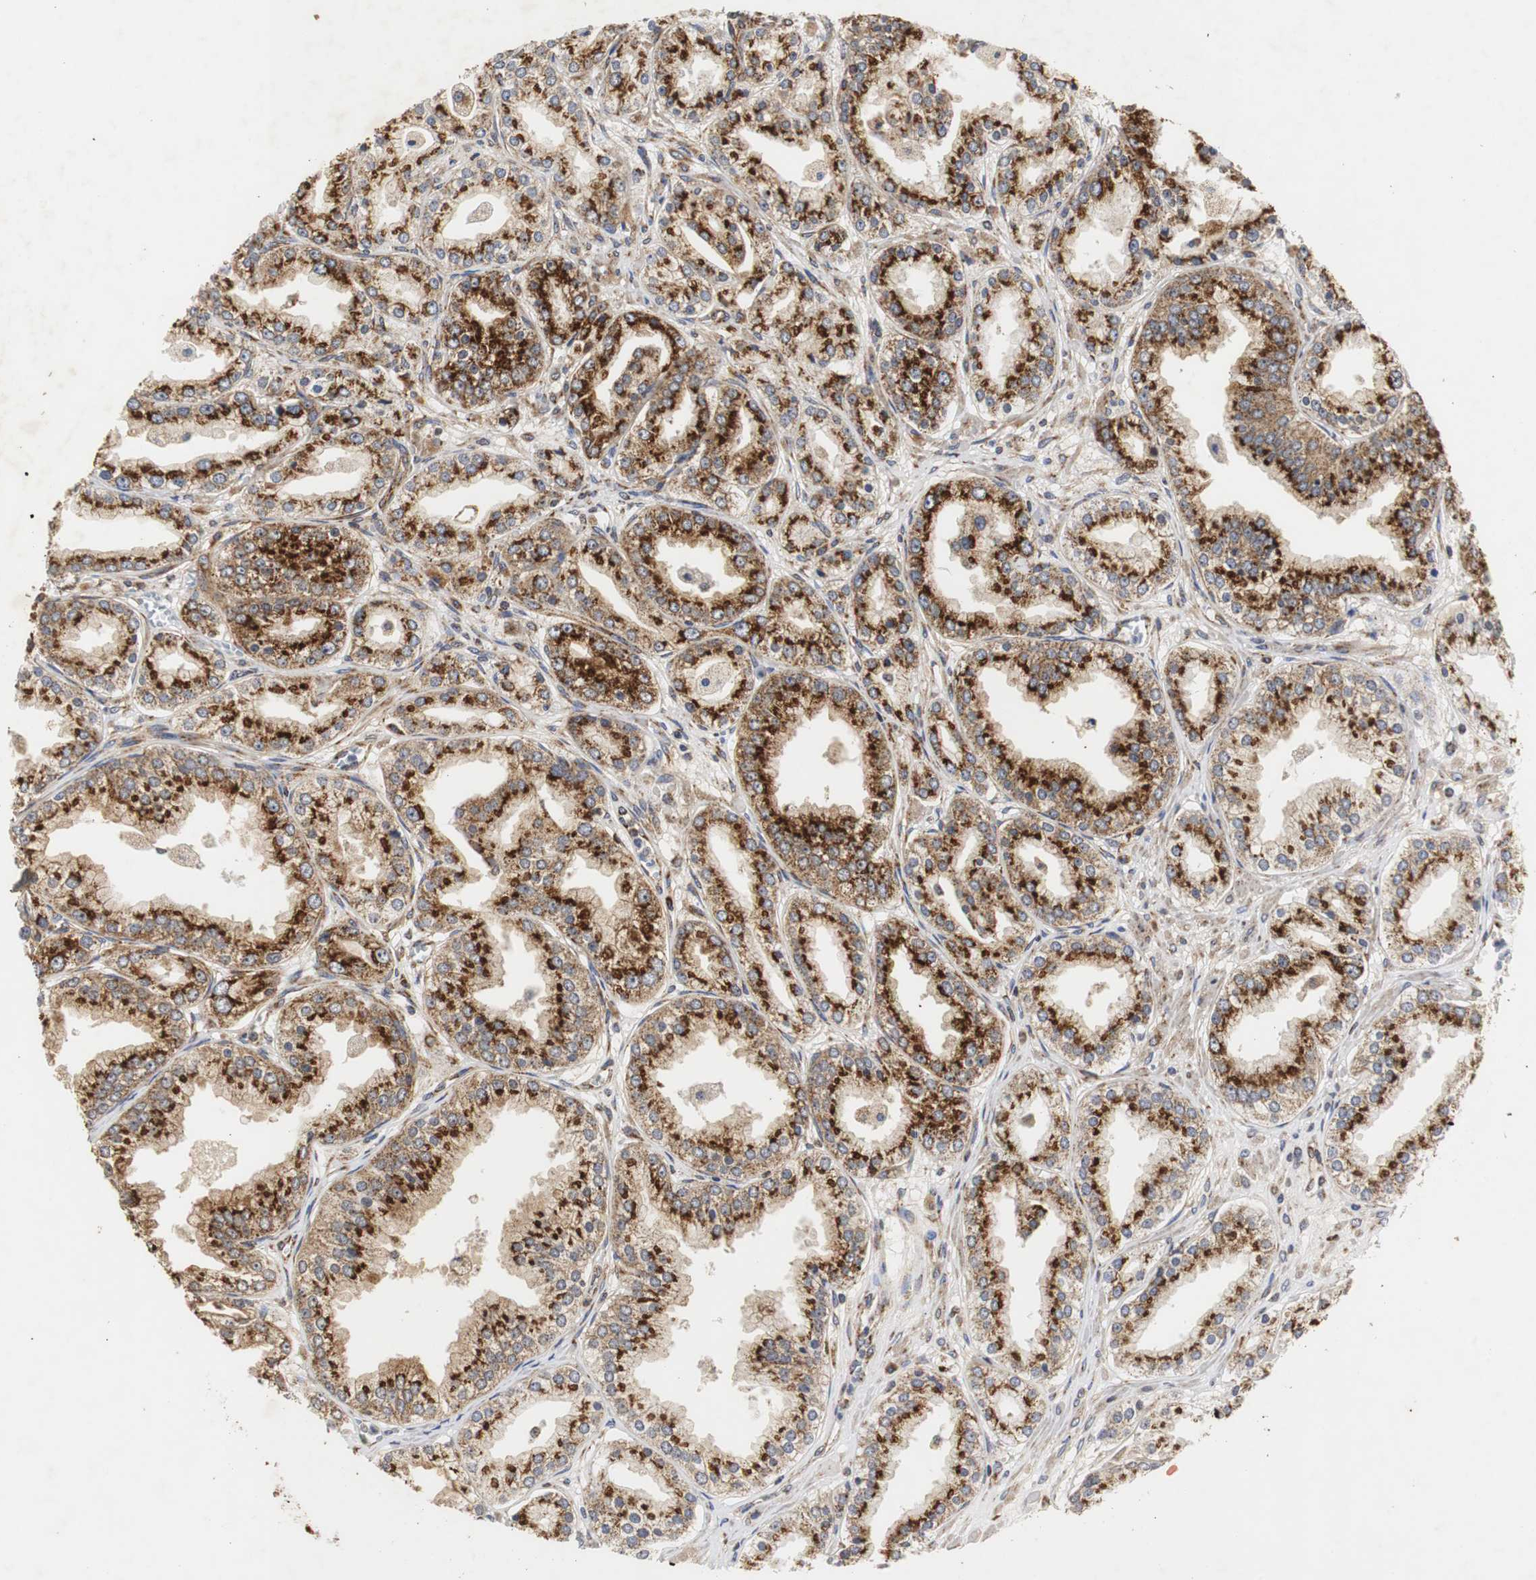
{"staining": {"intensity": "strong", "quantity": ">75%", "location": "cytoplasmic/membranous"}, "tissue": "prostate cancer", "cell_type": "Tumor cells", "image_type": "cancer", "snomed": [{"axis": "morphology", "description": "Adenocarcinoma, High grade"}, {"axis": "topography", "description": "Prostate"}], "caption": "Human prostate cancer stained with a protein marker reveals strong staining in tumor cells.", "gene": "HSD17B10", "patient": {"sex": "male", "age": 61}}